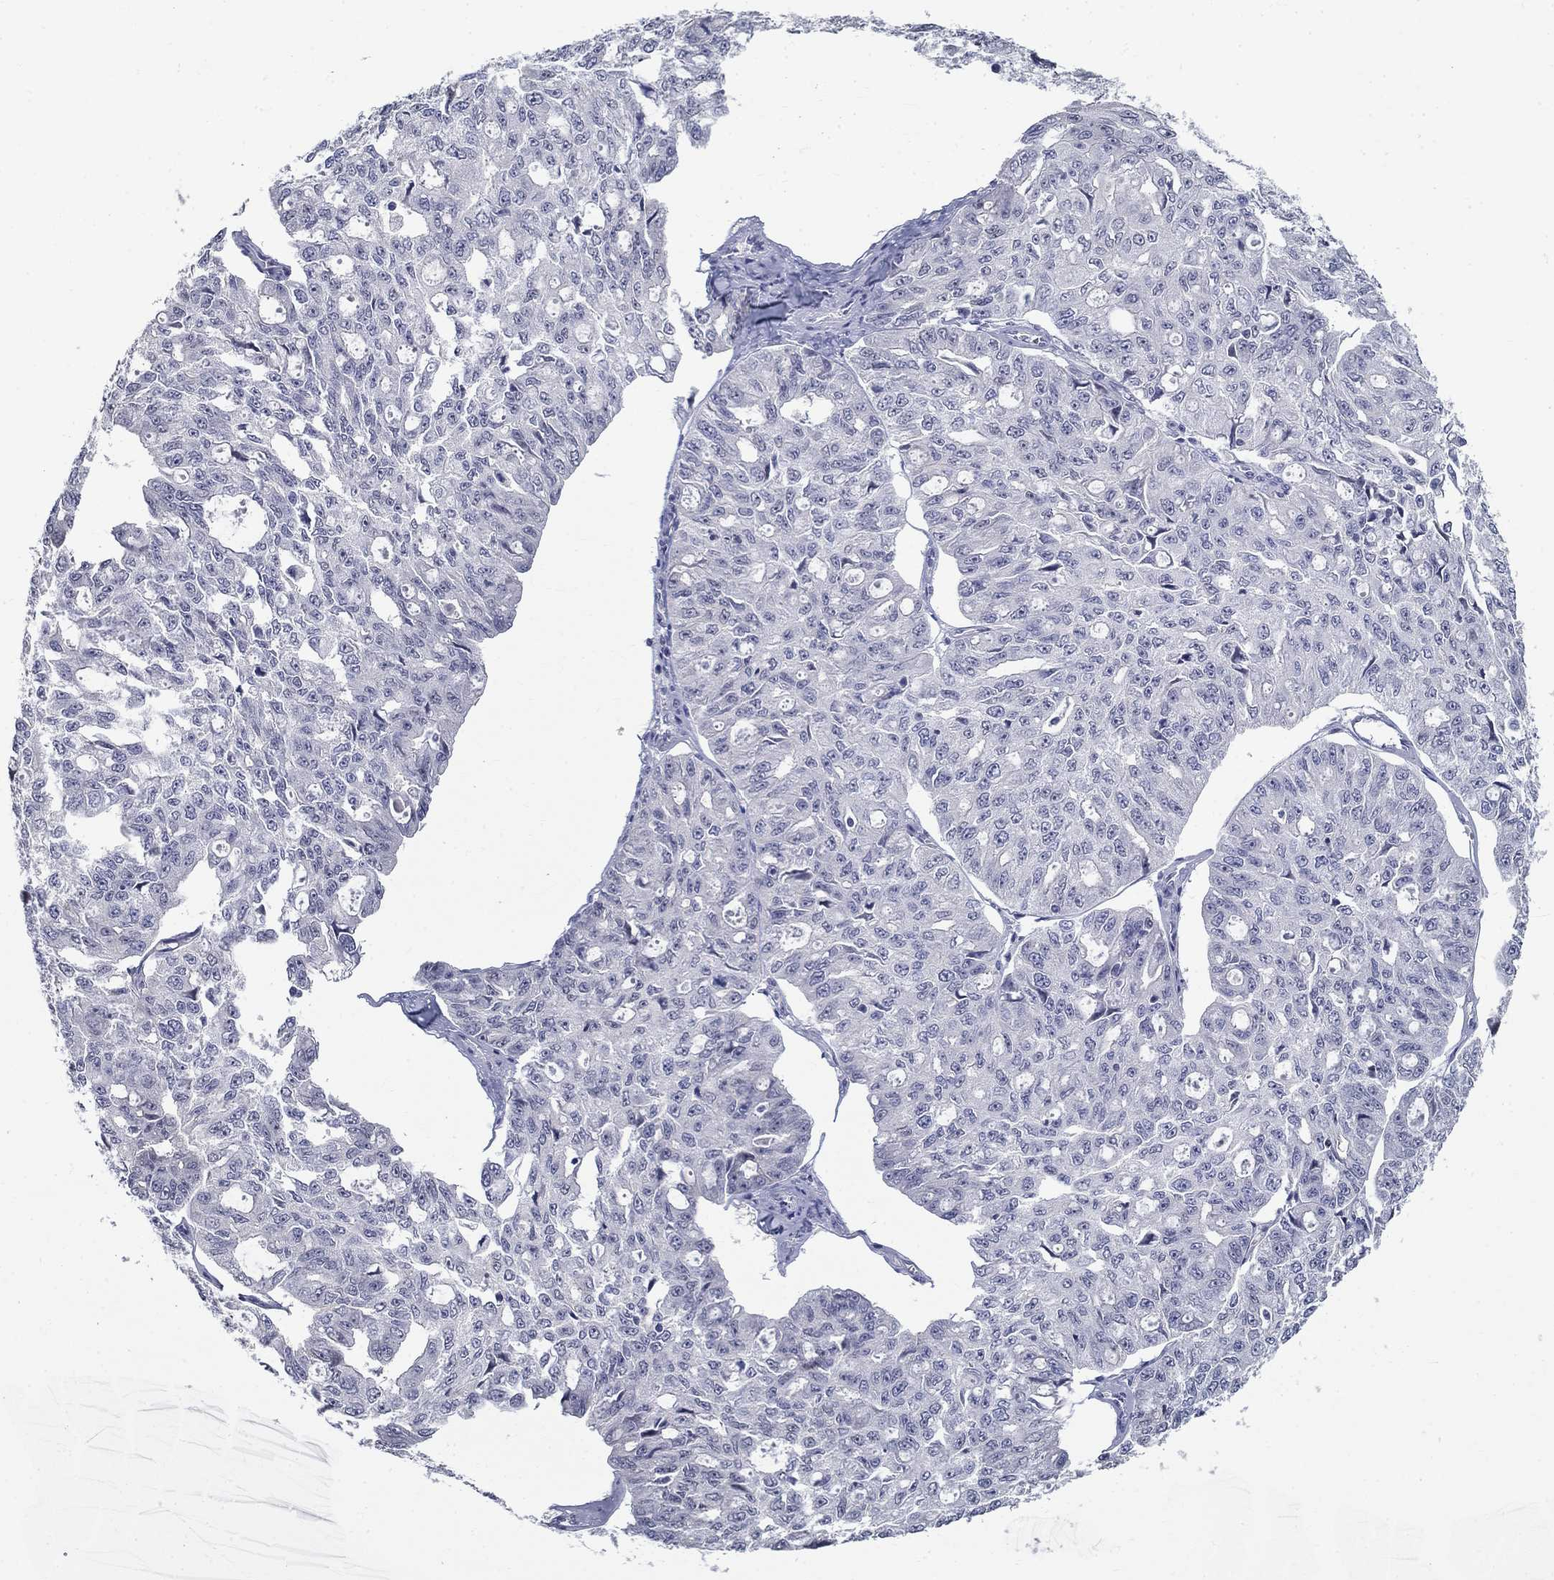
{"staining": {"intensity": "negative", "quantity": "none", "location": "none"}, "tissue": "ovarian cancer", "cell_type": "Tumor cells", "image_type": "cancer", "snomed": [{"axis": "morphology", "description": "Carcinoma, endometroid"}, {"axis": "topography", "description": "Ovary"}], "caption": "Ovarian cancer (endometroid carcinoma) stained for a protein using IHC exhibits no expression tumor cells.", "gene": "GUCA1A", "patient": {"sex": "female", "age": 65}}